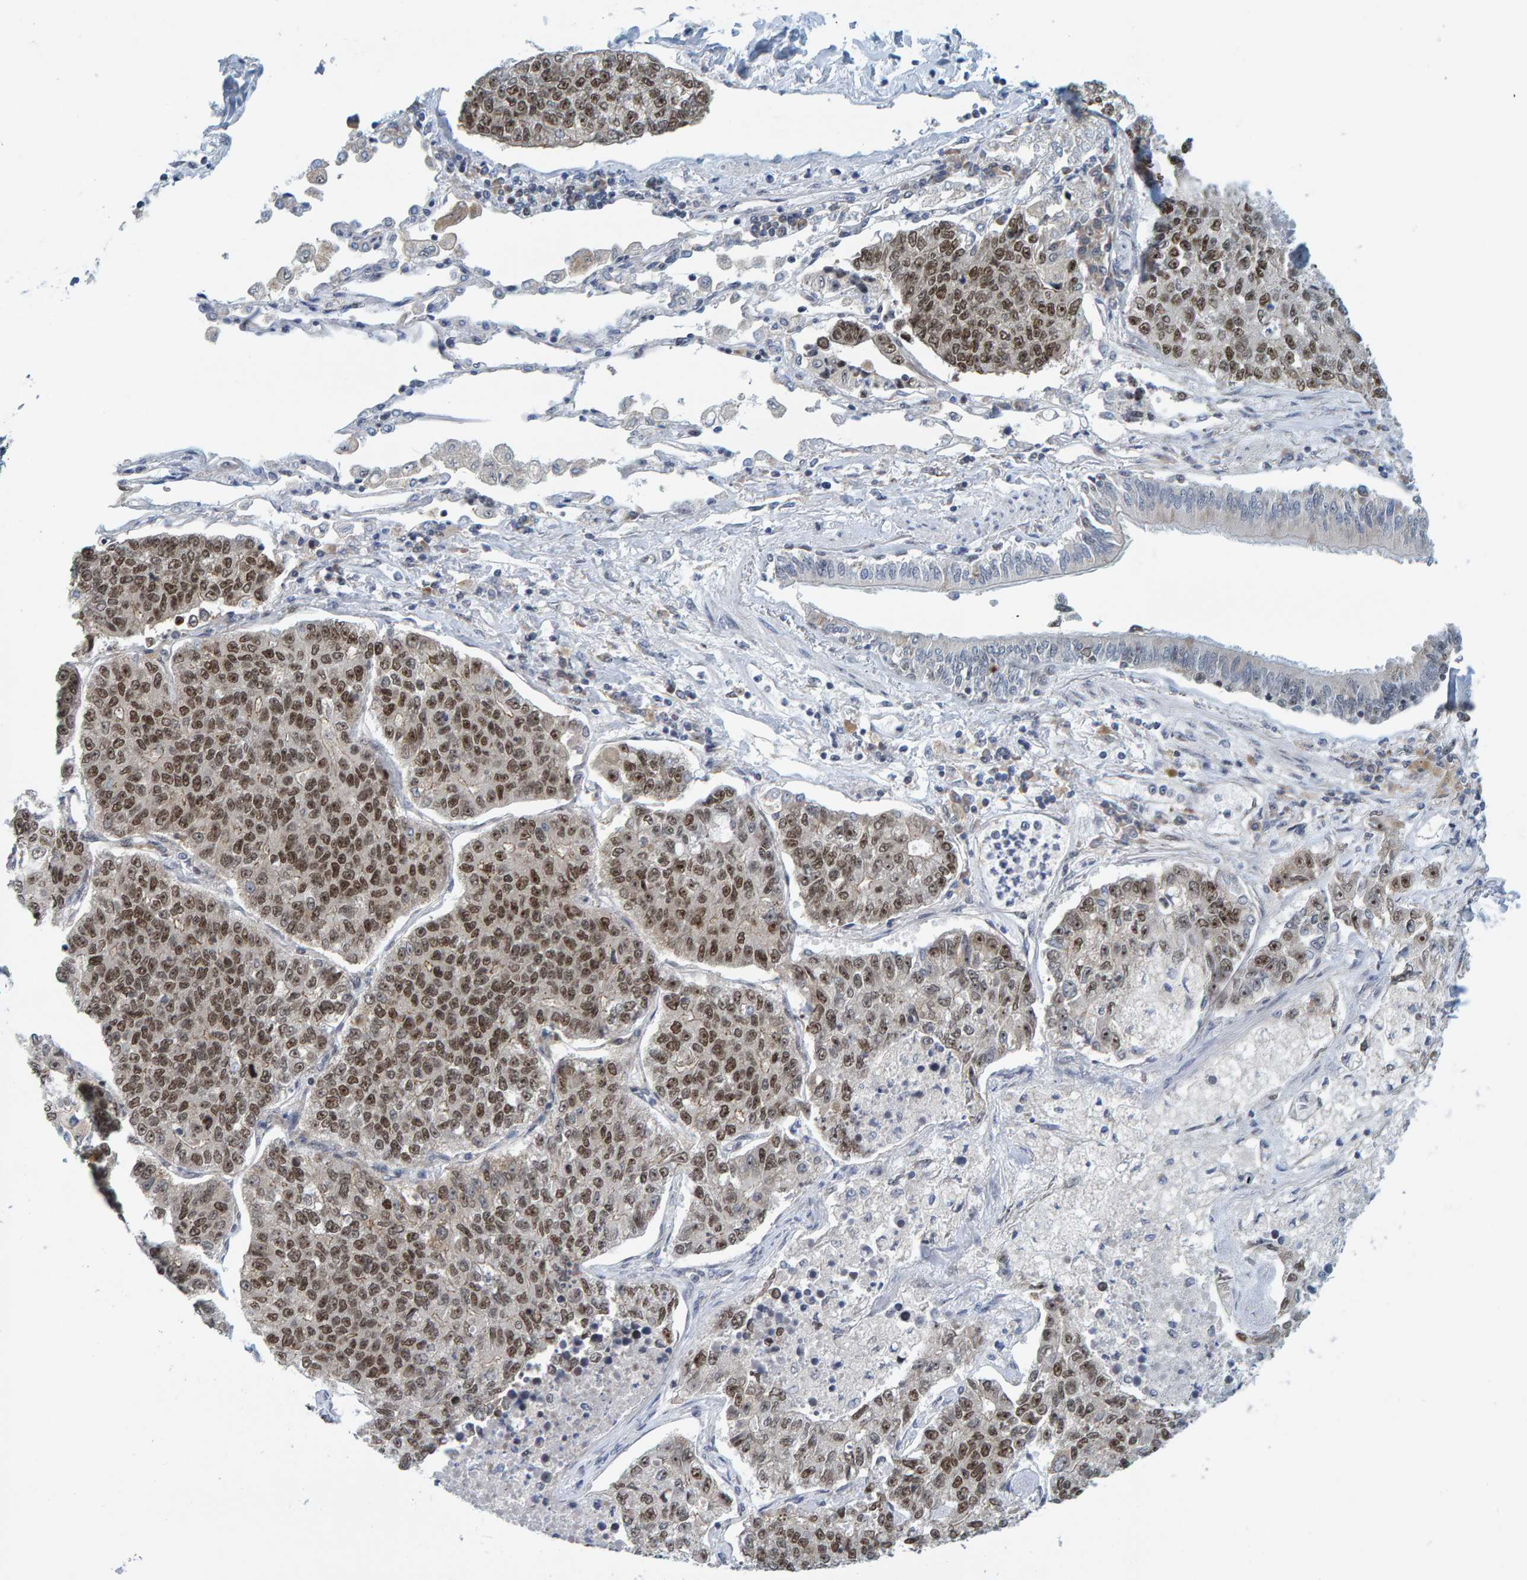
{"staining": {"intensity": "moderate", "quantity": ">75%", "location": "nuclear"}, "tissue": "lung cancer", "cell_type": "Tumor cells", "image_type": "cancer", "snomed": [{"axis": "morphology", "description": "Adenocarcinoma, NOS"}, {"axis": "topography", "description": "Lung"}], "caption": "A histopathology image showing moderate nuclear staining in approximately >75% of tumor cells in lung cancer, as visualized by brown immunohistochemical staining.", "gene": "POLR1E", "patient": {"sex": "male", "age": 49}}